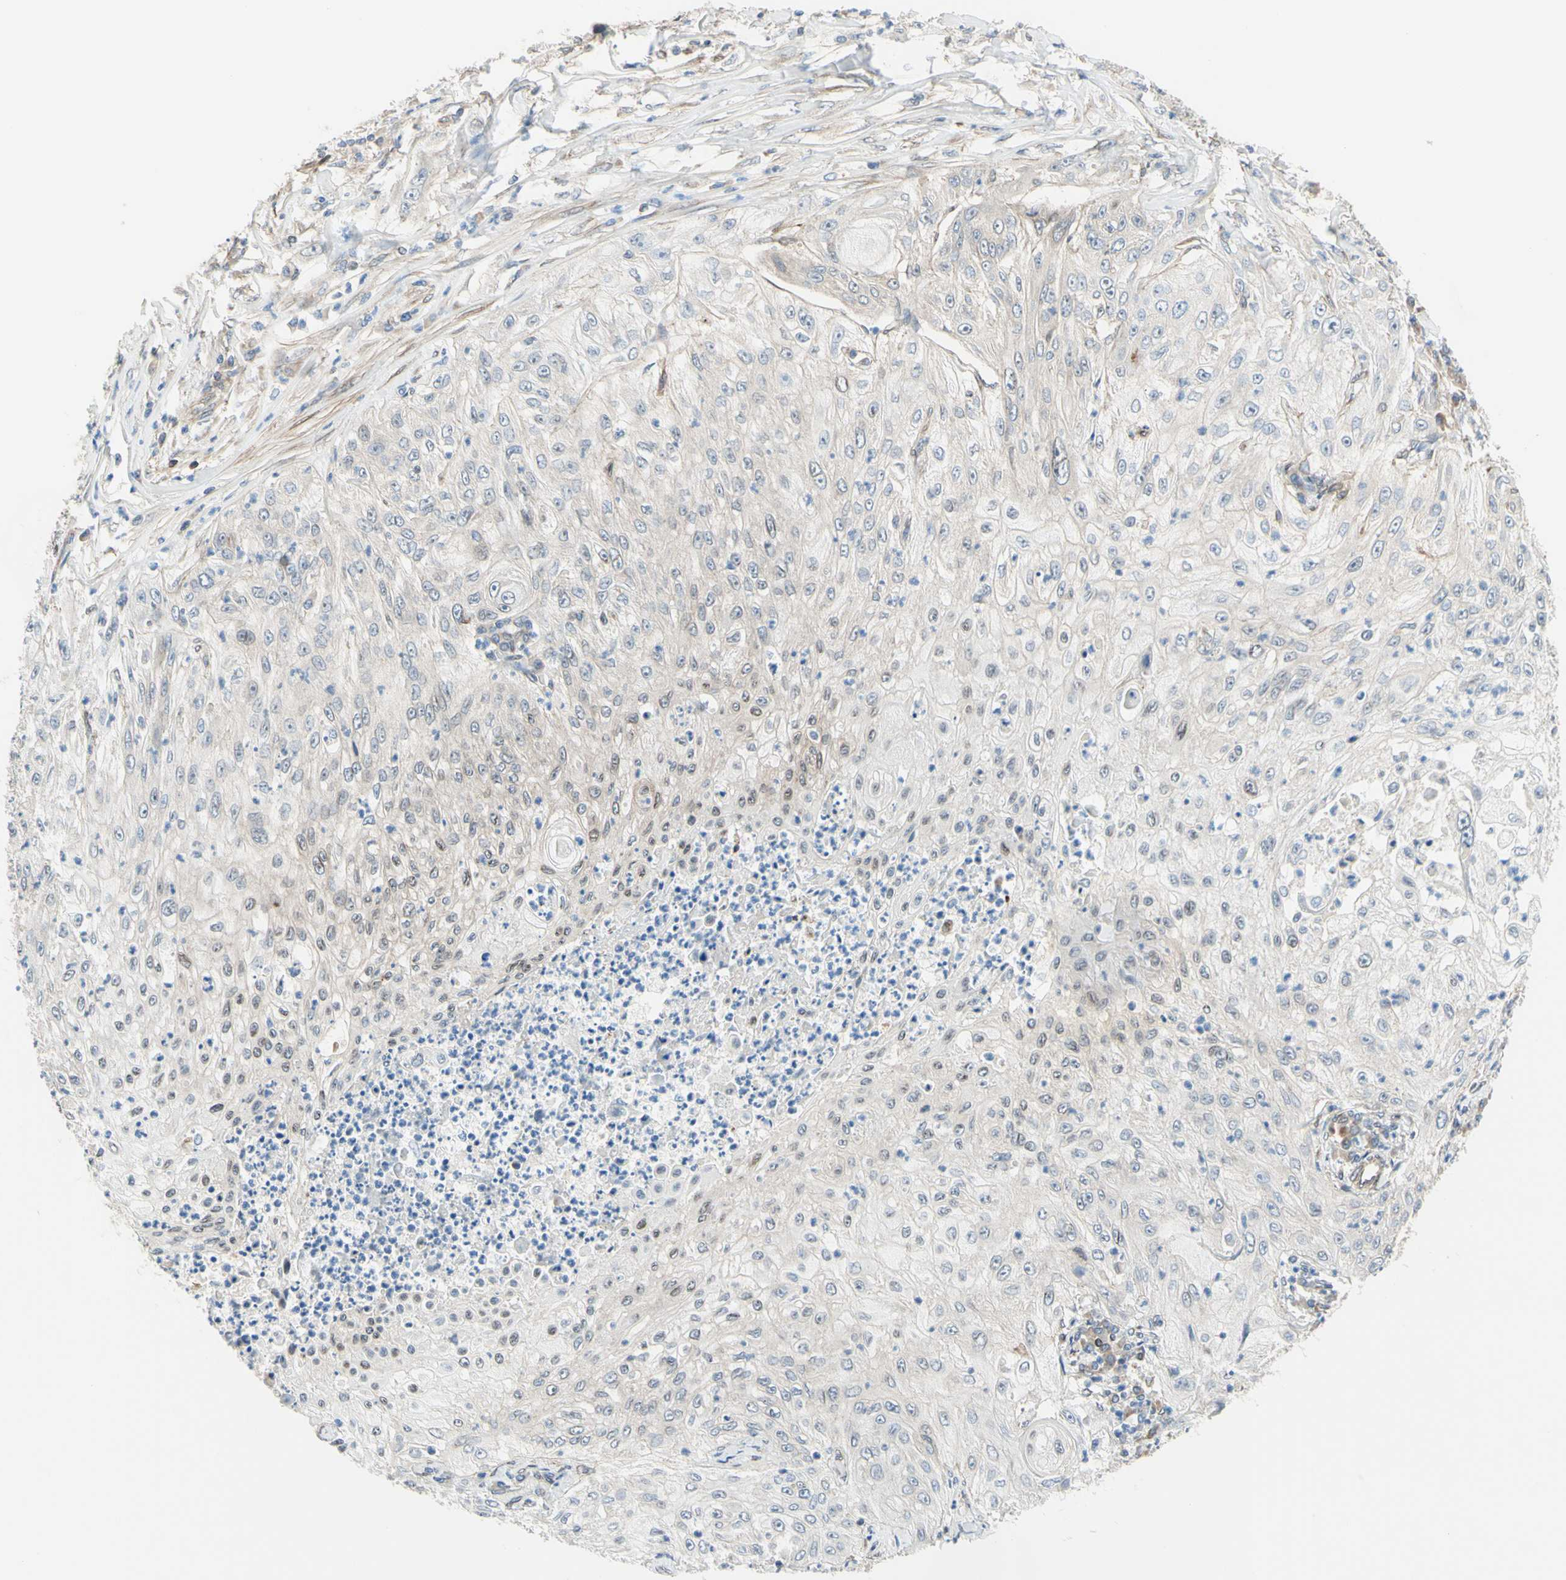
{"staining": {"intensity": "weak", "quantity": "<25%", "location": "cytoplasmic/membranous"}, "tissue": "lung cancer", "cell_type": "Tumor cells", "image_type": "cancer", "snomed": [{"axis": "morphology", "description": "Inflammation, NOS"}, {"axis": "morphology", "description": "Squamous cell carcinoma, NOS"}, {"axis": "topography", "description": "Lymph node"}, {"axis": "topography", "description": "Soft tissue"}, {"axis": "topography", "description": "Lung"}], "caption": "The IHC micrograph has no significant expression in tumor cells of lung squamous cell carcinoma tissue. (DAB (3,3'-diaminobenzidine) immunohistochemistry visualized using brightfield microscopy, high magnification).", "gene": "TRAF2", "patient": {"sex": "male", "age": 66}}